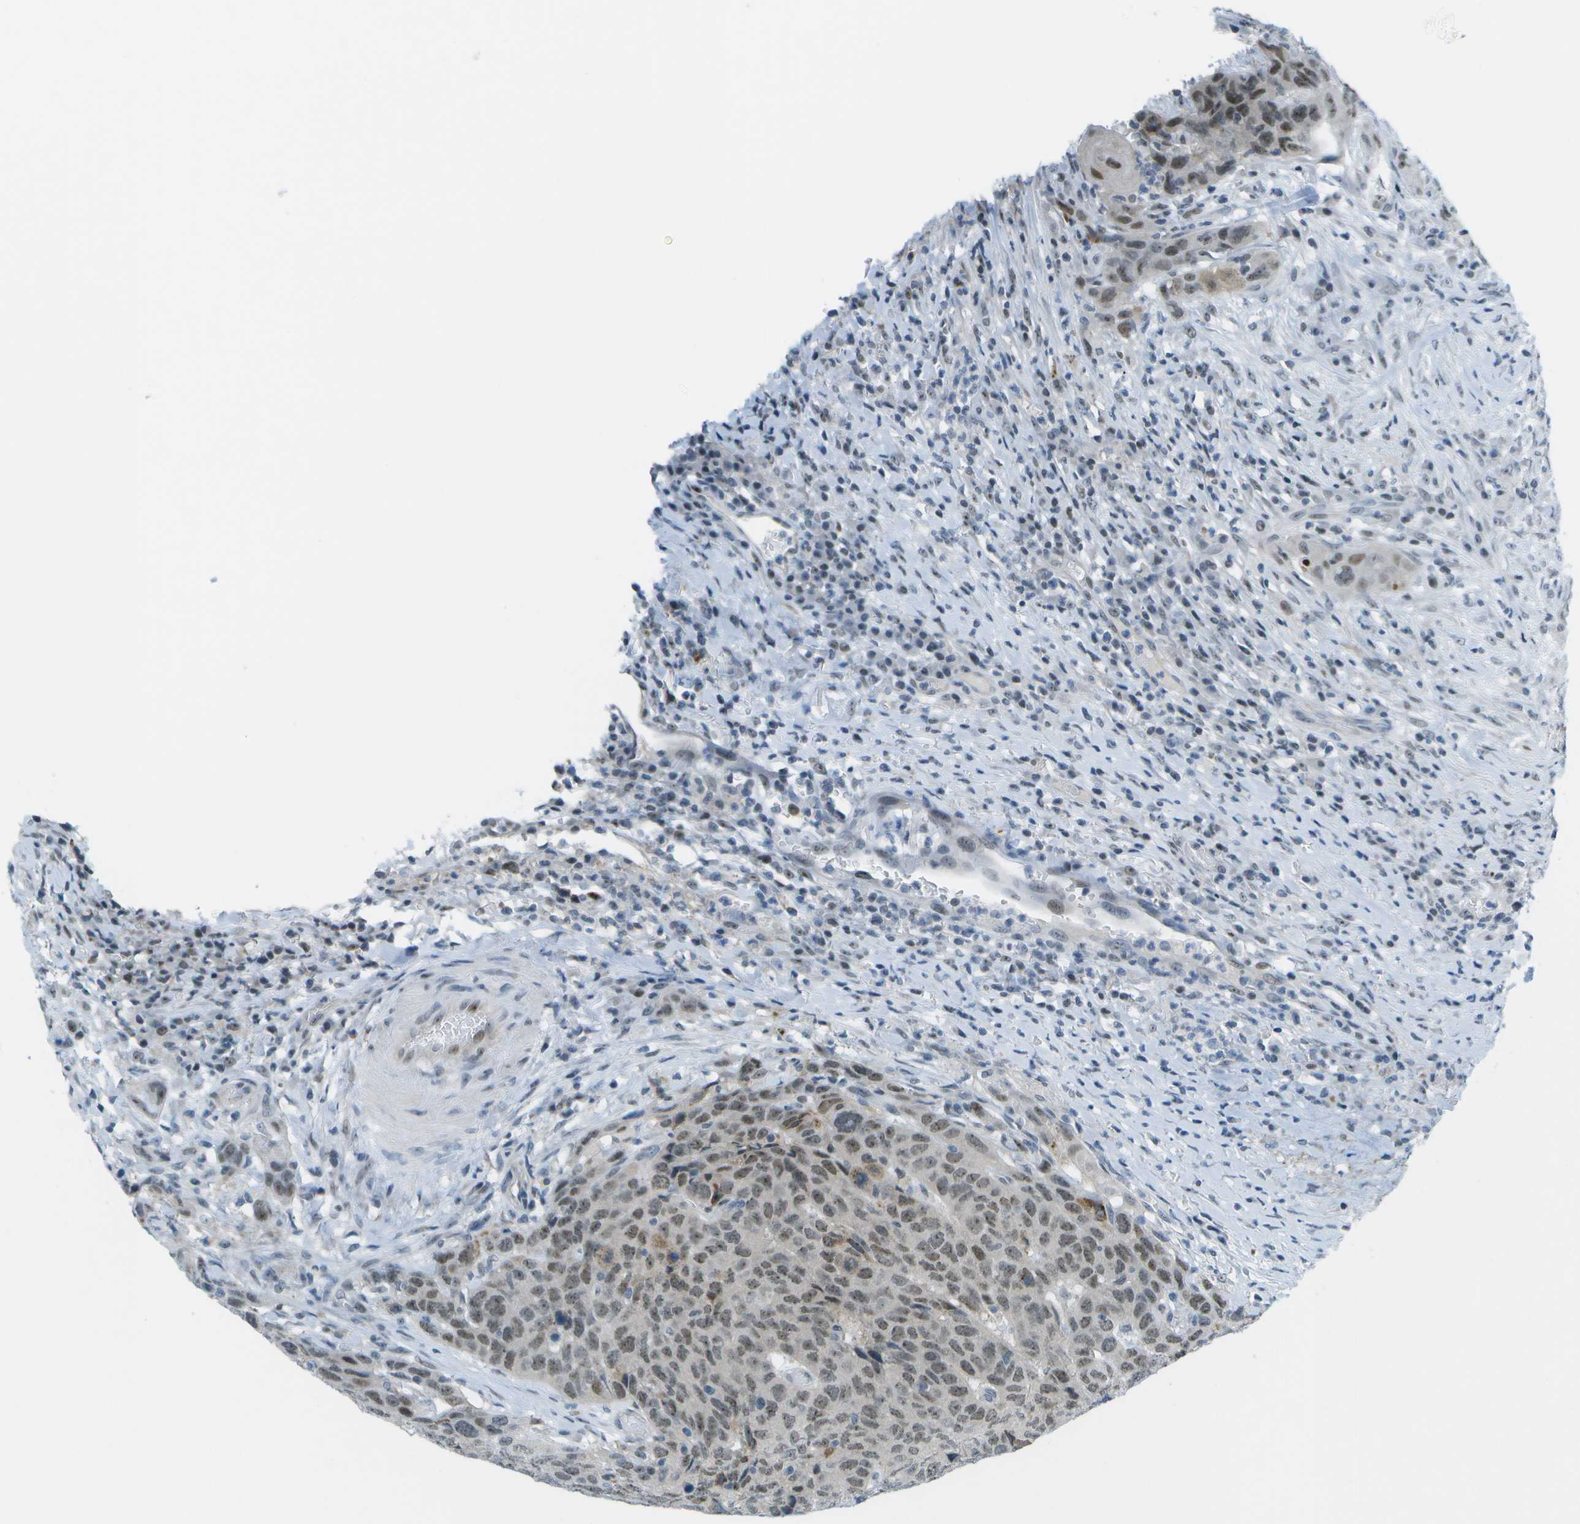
{"staining": {"intensity": "weak", "quantity": ">75%", "location": "nuclear"}, "tissue": "head and neck cancer", "cell_type": "Tumor cells", "image_type": "cancer", "snomed": [{"axis": "morphology", "description": "Squamous cell carcinoma, NOS"}, {"axis": "topography", "description": "Head-Neck"}], "caption": "Head and neck cancer tissue displays weak nuclear positivity in about >75% of tumor cells", "gene": "PITHD1", "patient": {"sex": "male", "age": 66}}